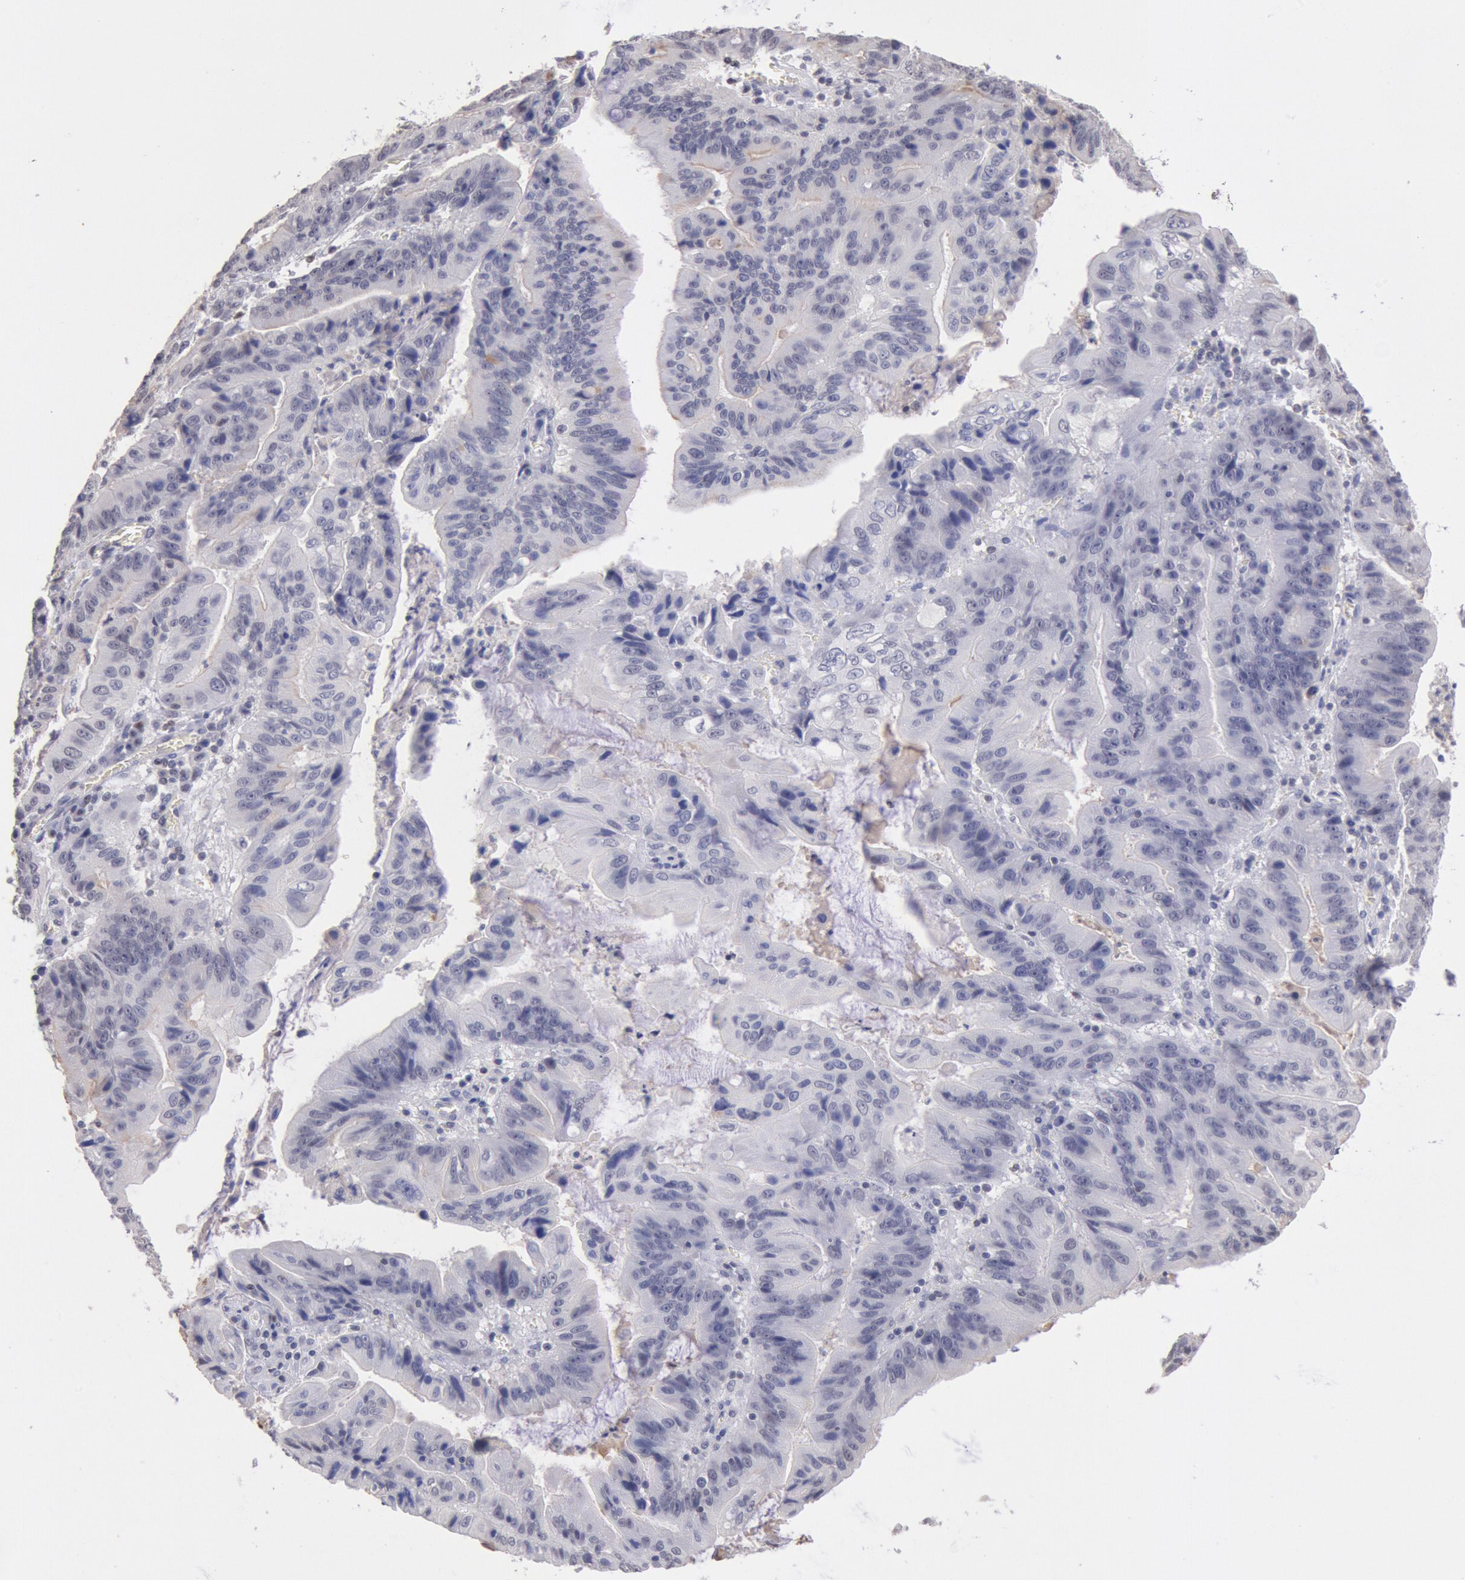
{"staining": {"intensity": "negative", "quantity": "none", "location": "none"}, "tissue": "stomach cancer", "cell_type": "Tumor cells", "image_type": "cancer", "snomed": [{"axis": "morphology", "description": "Adenocarcinoma, NOS"}, {"axis": "topography", "description": "Stomach, upper"}], "caption": "A histopathology image of human stomach adenocarcinoma is negative for staining in tumor cells. The staining is performed using DAB brown chromogen with nuclei counter-stained in using hematoxylin.", "gene": "MYH7", "patient": {"sex": "male", "age": 63}}